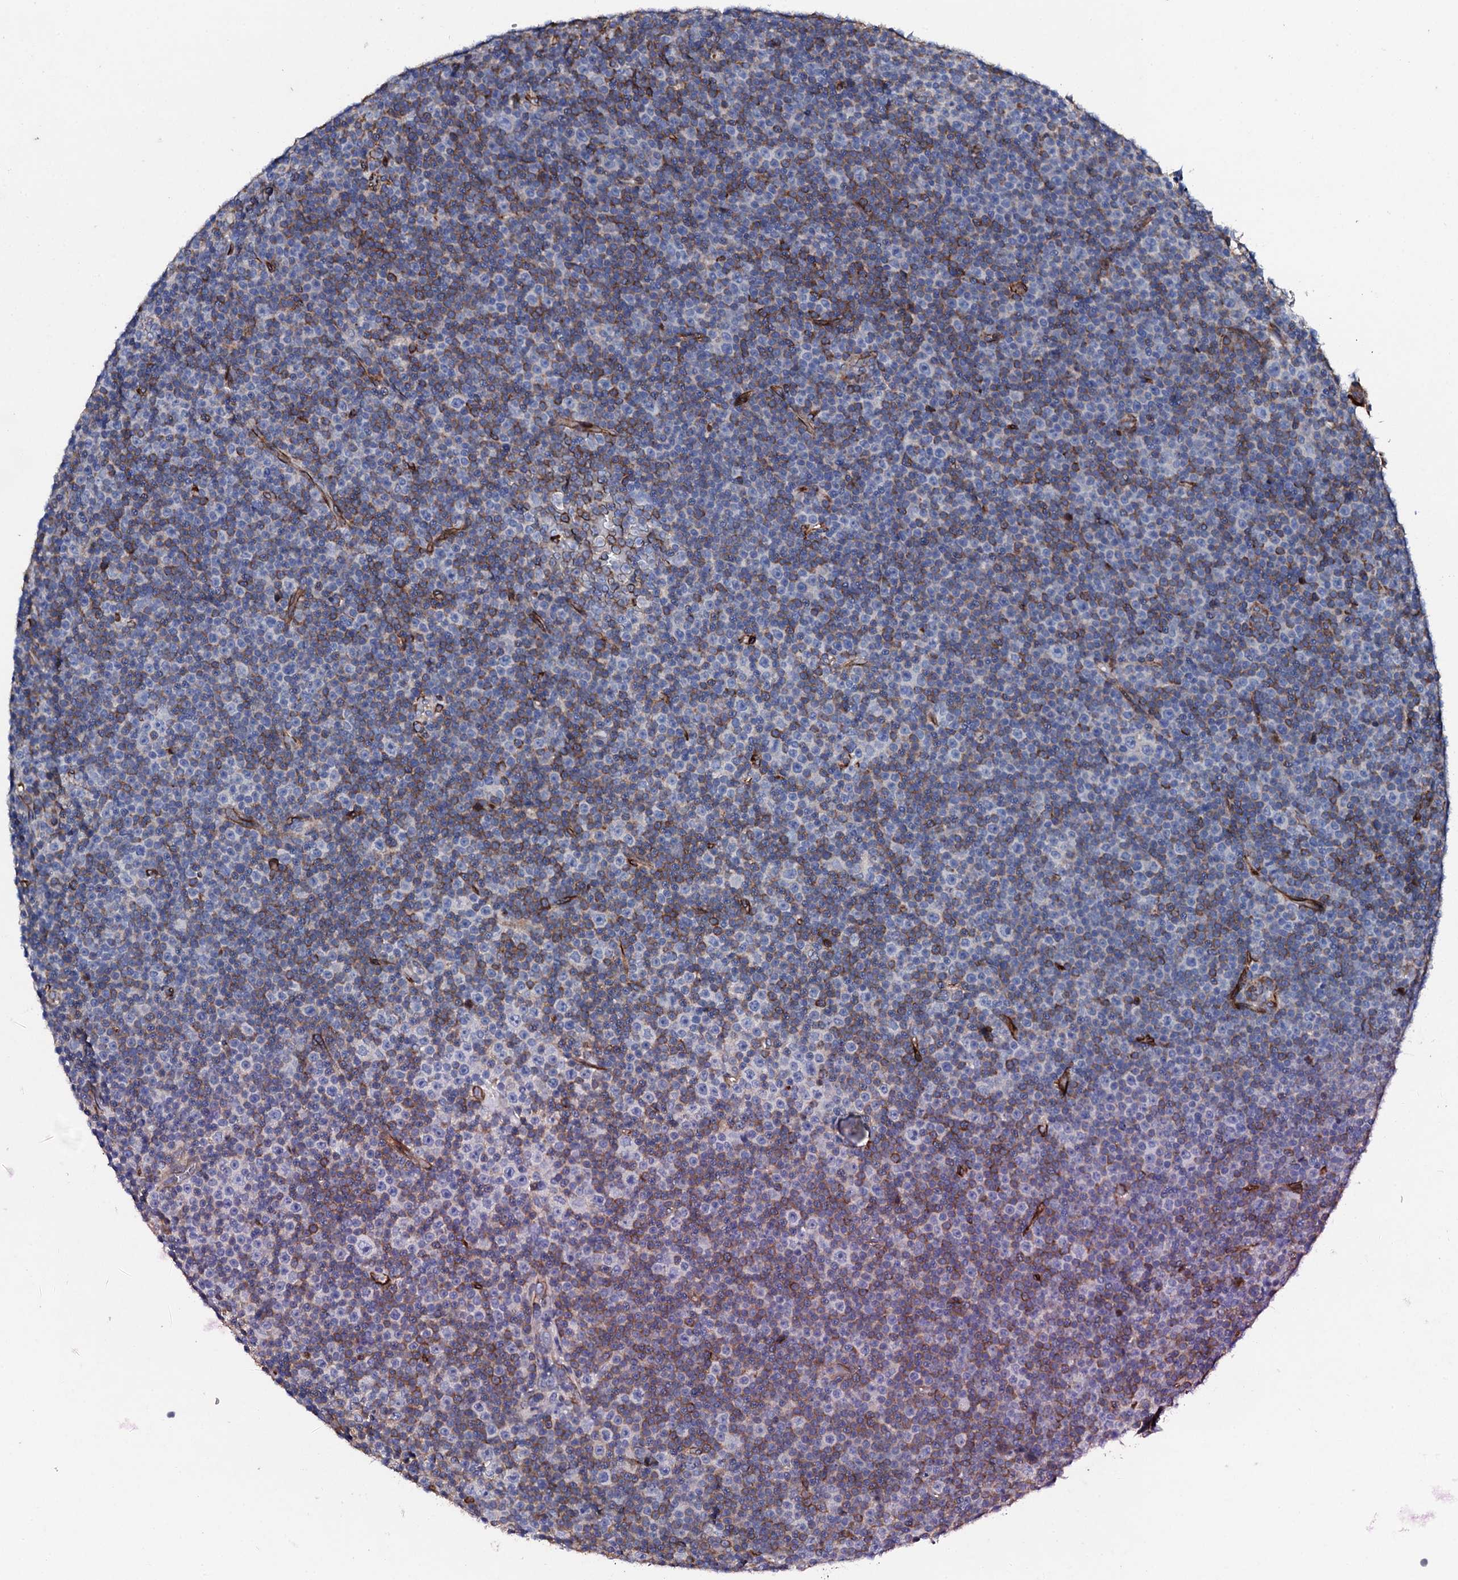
{"staining": {"intensity": "moderate", "quantity": "25%-75%", "location": "cytoplasmic/membranous"}, "tissue": "lymphoma", "cell_type": "Tumor cells", "image_type": "cancer", "snomed": [{"axis": "morphology", "description": "Malignant lymphoma, non-Hodgkin's type, Low grade"}, {"axis": "topography", "description": "Lymph node"}], "caption": "Immunohistochemistry (IHC) of low-grade malignant lymphoma, non-Hodgkin's type reveals medium levels of moderate cytoplasmic/membranous expression in approximately 25%-75% of tumor cells.", "gene": "DBX1", "patient": {"sex": "female", "age": 67}}